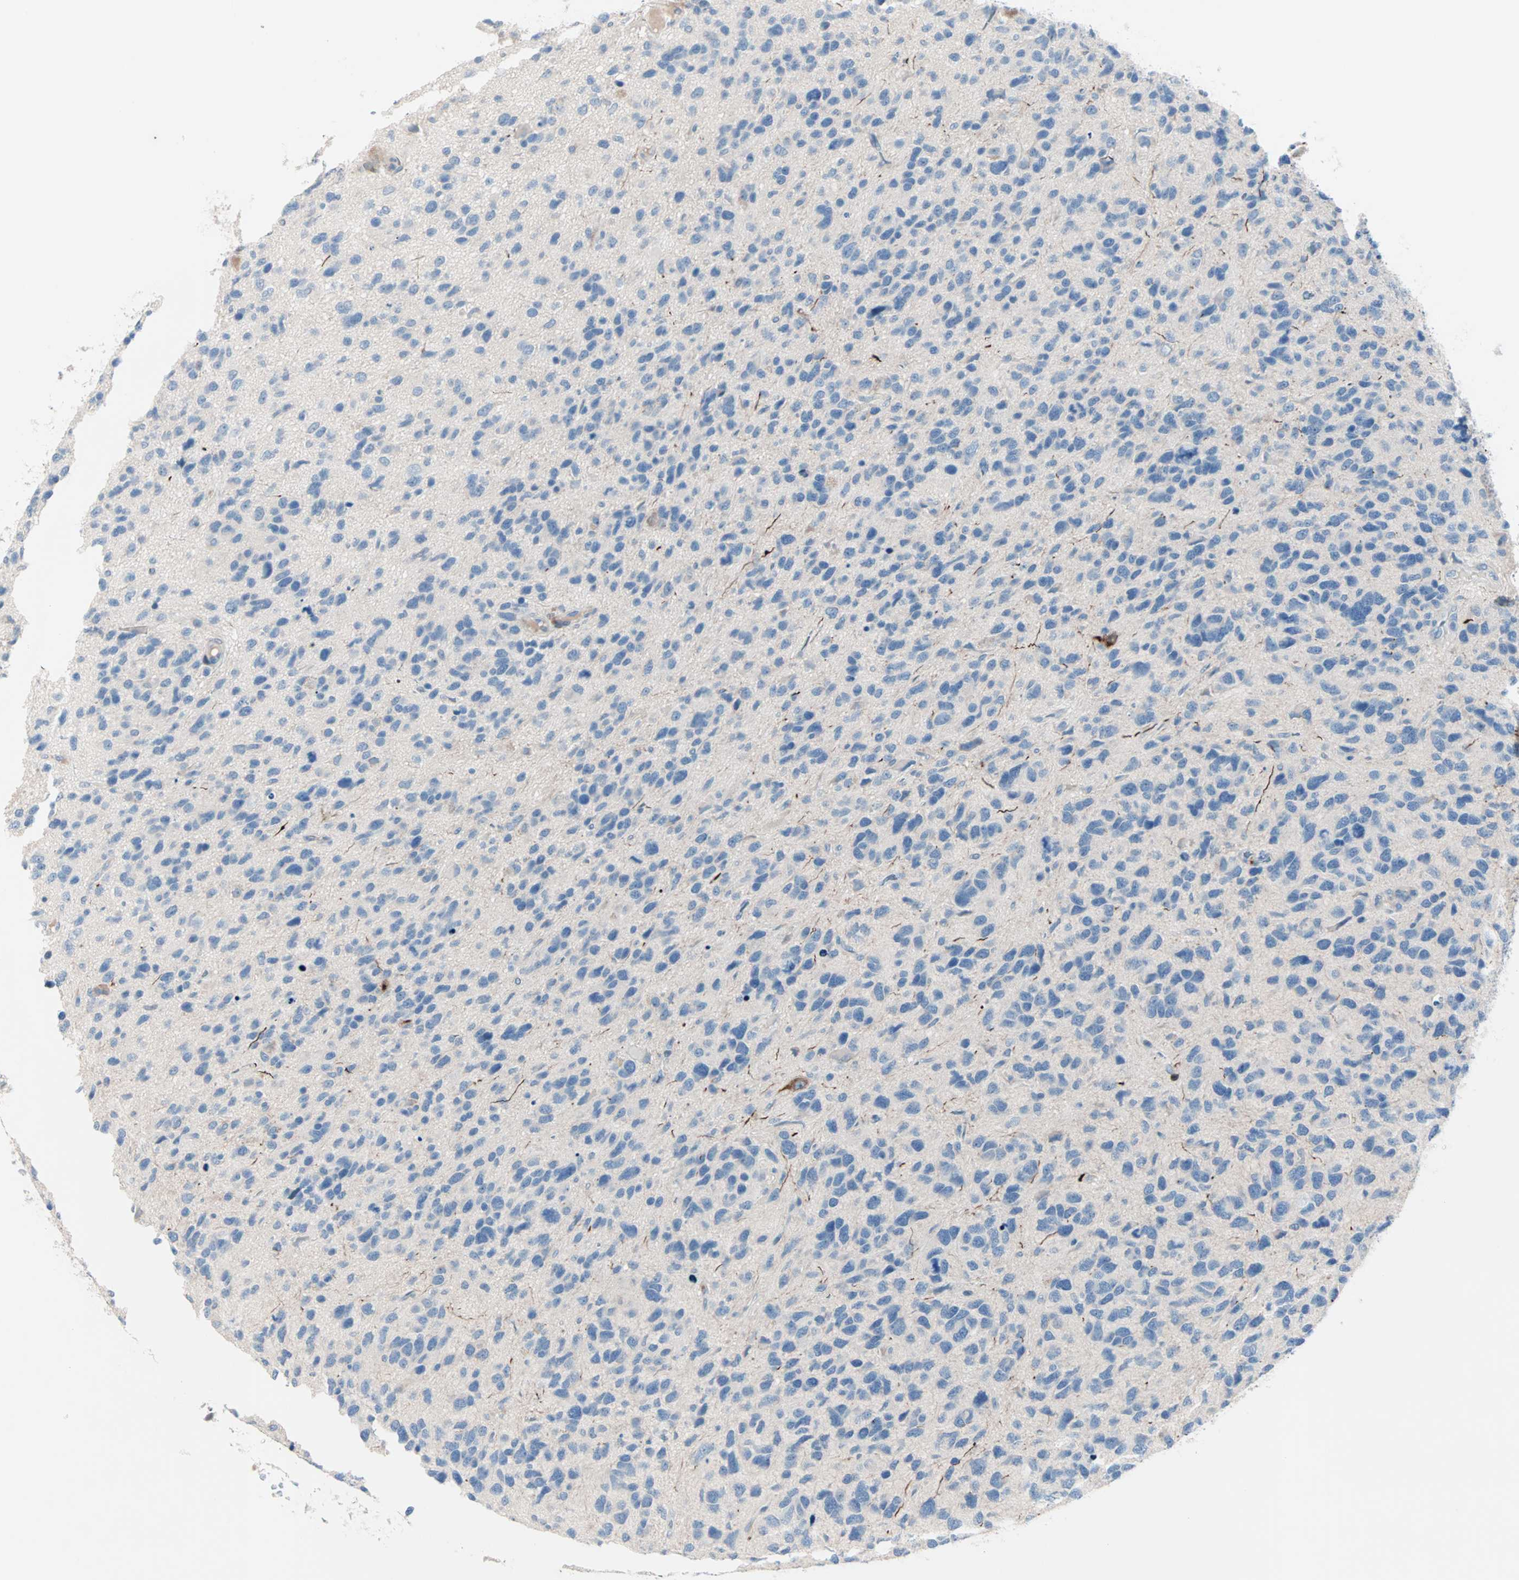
{"staining": {"intensity": "negative", "quantity": "none", "location": "none"}, "tissue": "glioma", "cell_type": "Tumor cells", "image_type": "cancer", "snomed": [{"axis": "morphology", "description": "Glioma, malignant, High grade"}, {"axis": "topography", "description": "Brain"}], "caption": "This histopathology image is of malignant high-grade glioma stained with immunohistochemistry to label a protein in brown with the nuclei are counter-stained blue. There is no positivity in tumor cells. (Immunohistochemistry (ihc), brightfield microscopy, high magnification).", "gene": "NEFH", "patient": {"sex": "female", "age": 58}}